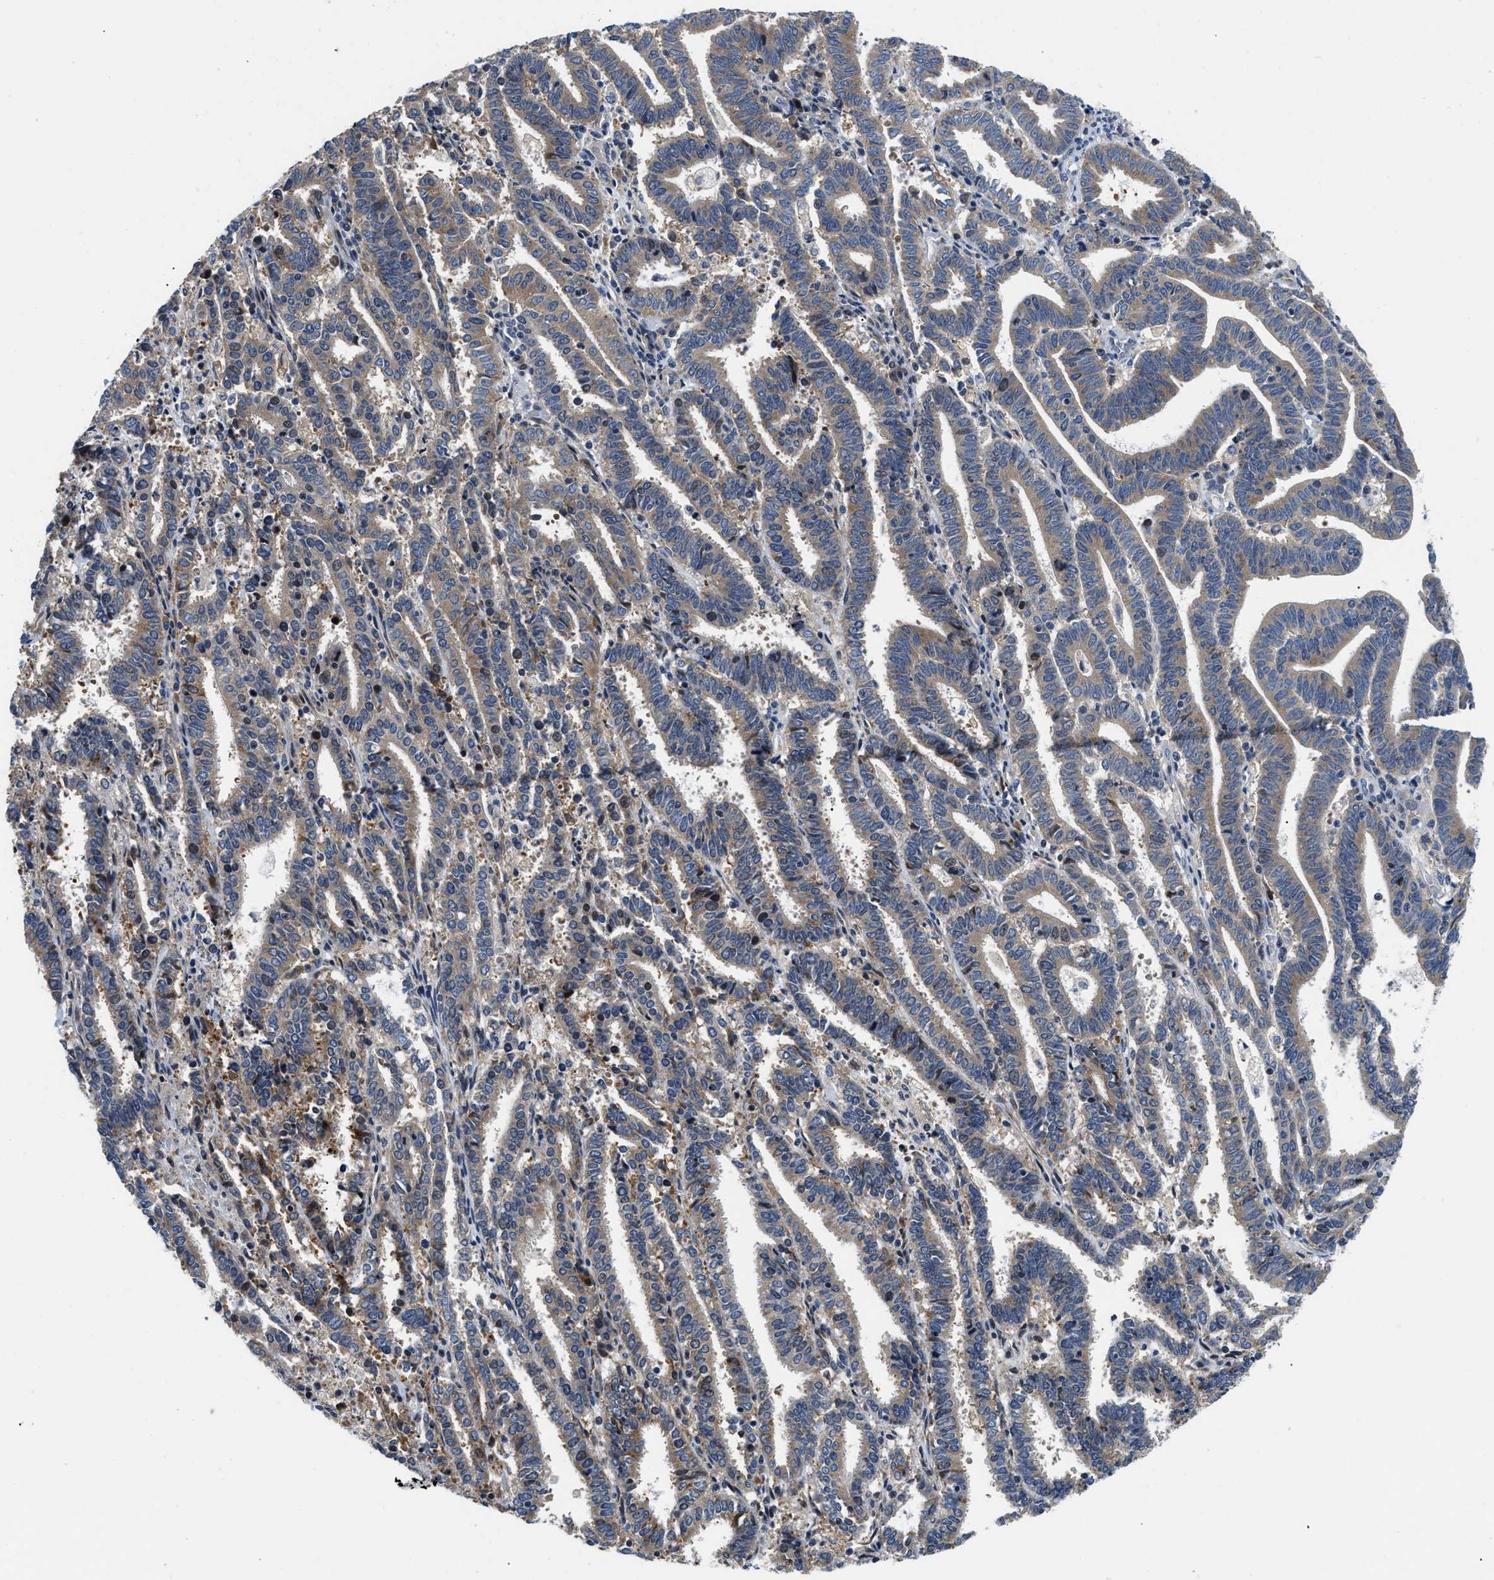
{"staining": {"intensity": "weak", "quantity": ">75%", "location": "cytoplasmic/membranous"}, "tissue": "endometrial cancer", "cell_type": "Tumor cells", "image_type": "cancer", "snomed": [{"axis": "morphology", "description": "Adenocarcinoma, NOS"}, {"axis": "topography", "description": "Uterus"}], "caption": "DAB immunohistochemical staining of endometrial cancer displays weak cytoplasmic/membranous protein expression in approximately >75% of tumor cells.", "gene": "IKBKE", "patient": {"sex": "female", "age": 83}}